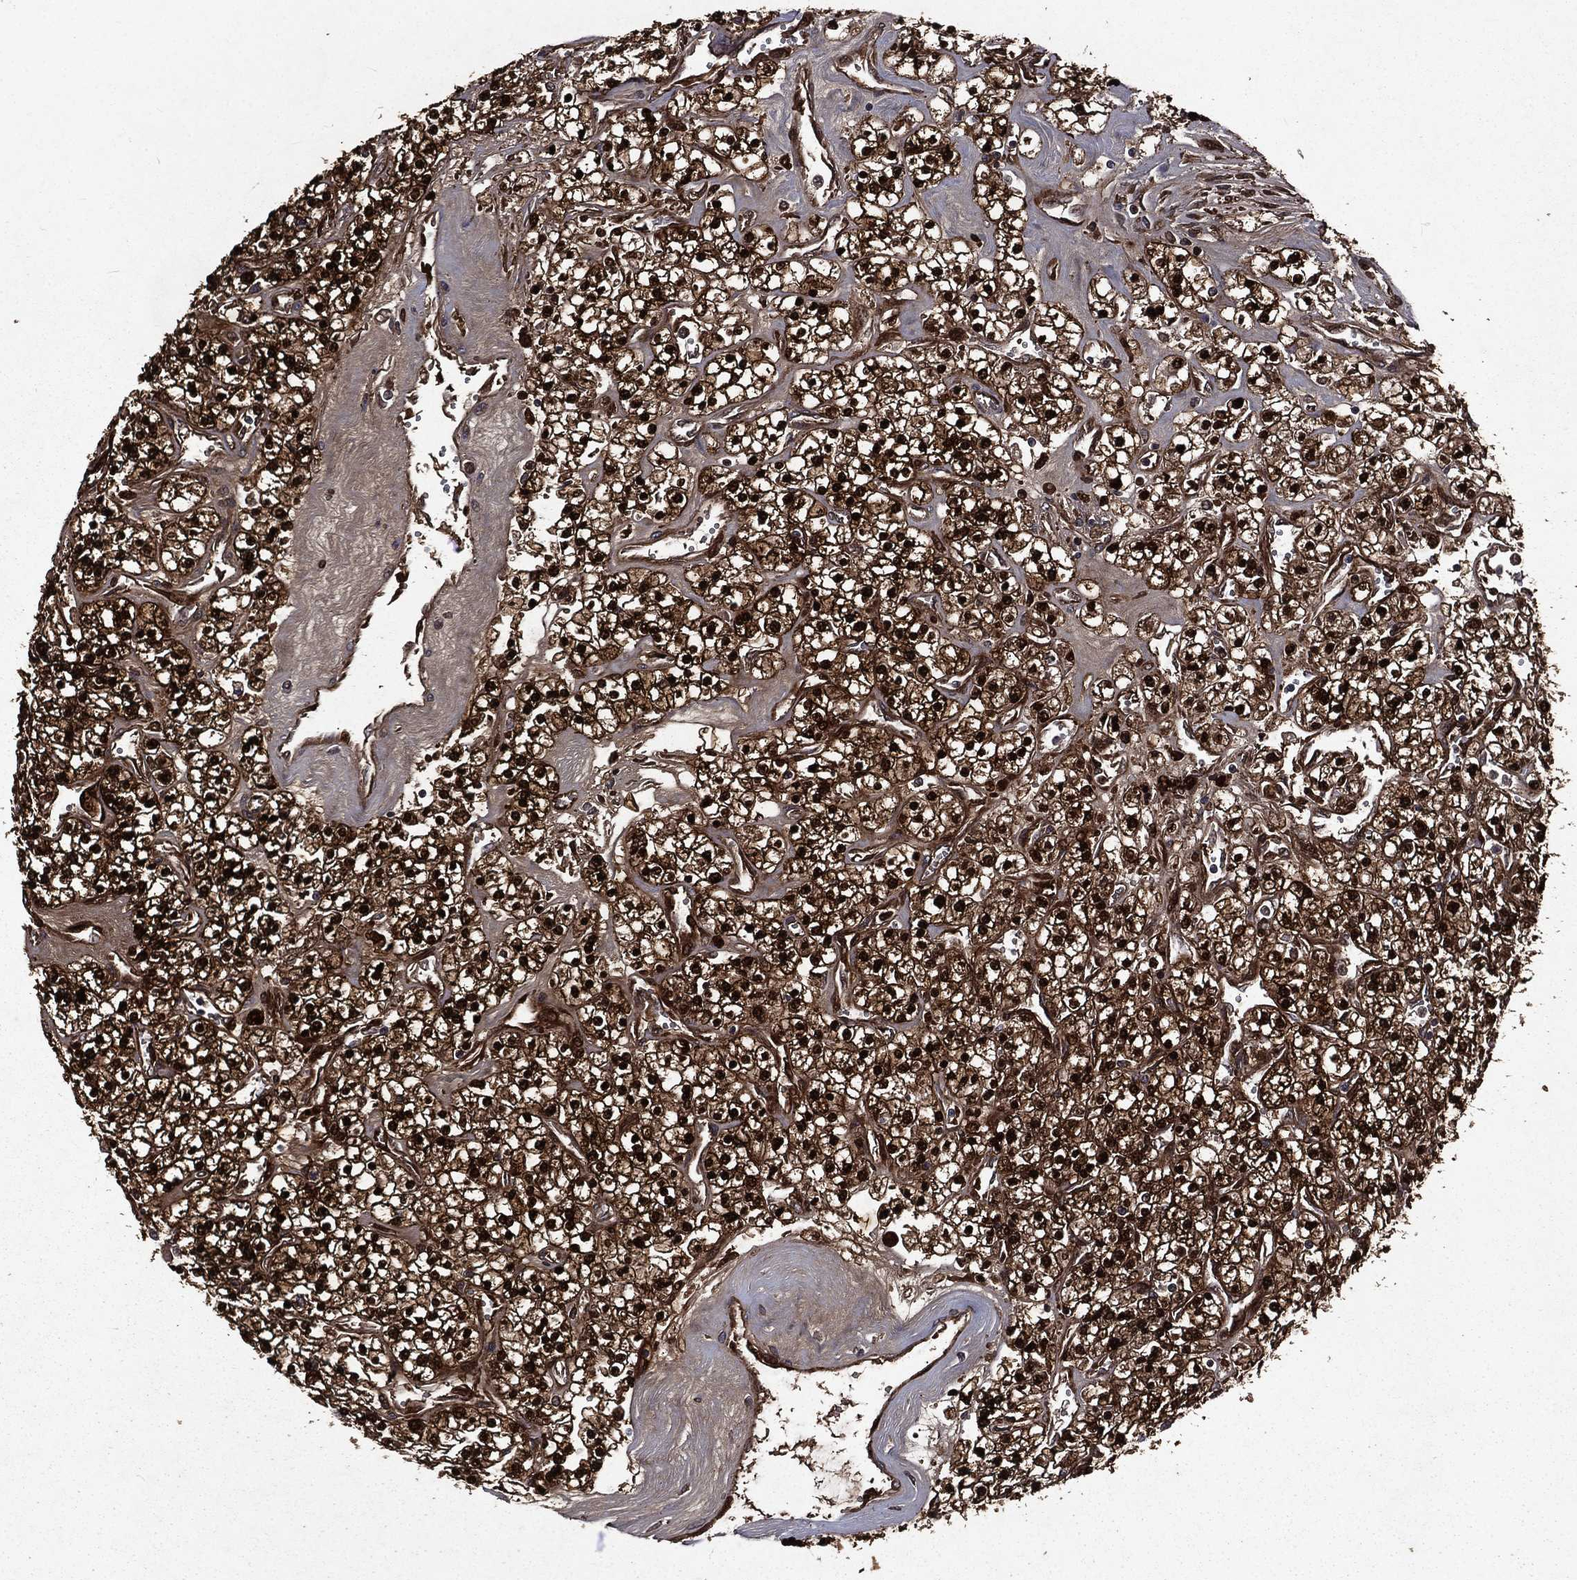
{"staining": {"intensity": "strong", "quantity": ">75%", "location": "cytoplasmic/membranous,nuclear"}, "tissue": "renal cancer", "cell_type": "Tumor cells", "image_type": "cancer", "snomed": [{"axis": "morphology", "description": "Adenocarcinoma, NOS"}, {"axis": "topography", "description": "Kidney"}], "caption": "IHC histopathology image of neoplastic tissue: renal adenocarcinoma stained using immunohistochemistry (IHC) shows high levels of strong protein expression localized specifically in the cytoplasmic/membranous and nuclear of tumor cells, appearing as a cytoplasmic/membranous and nuclear brown color.", "gene": "FGD1", "patient": {"sex": "male", "age": 80}}